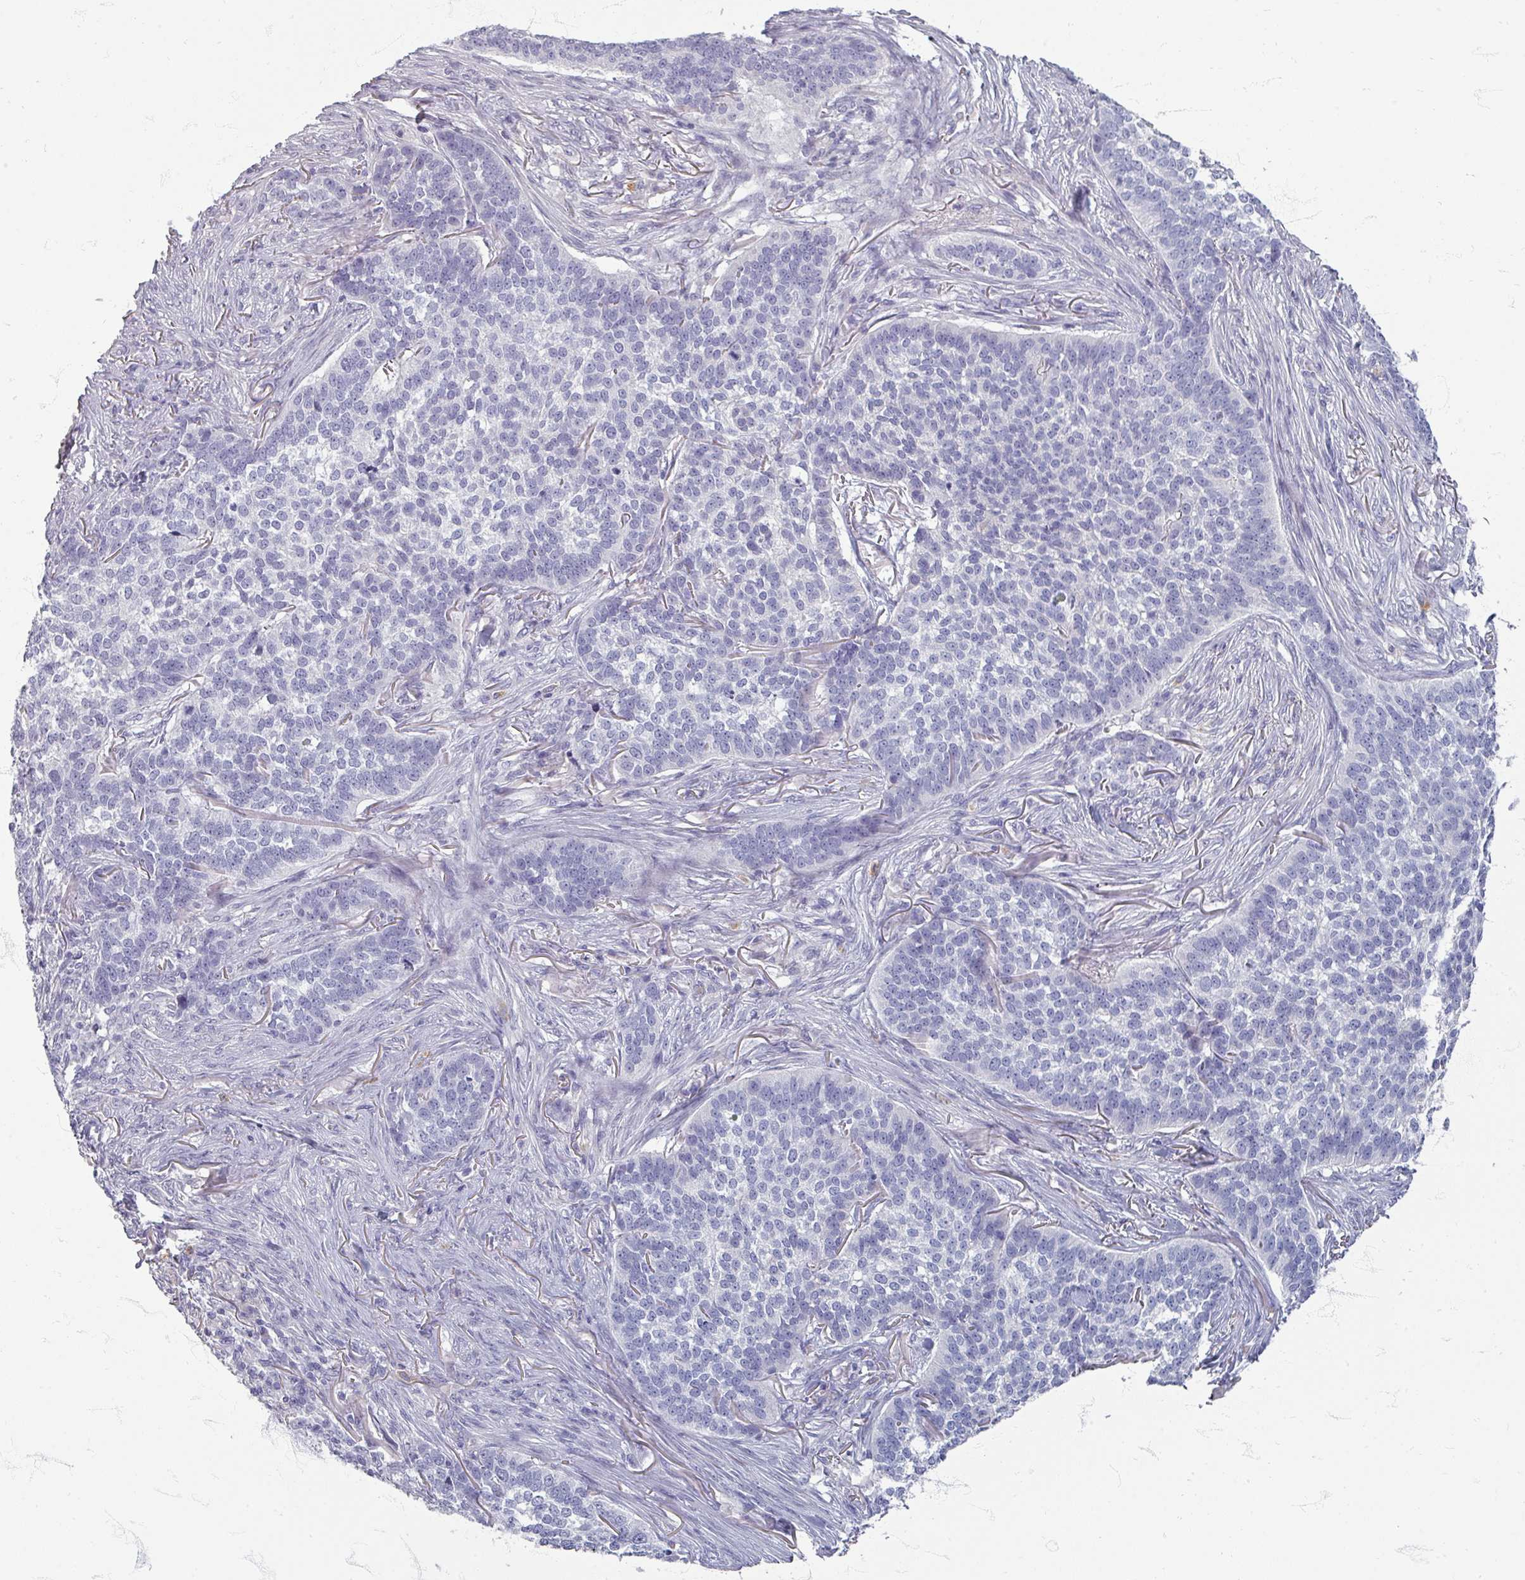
{"staining": {"intensity": "negative", "quantity": "none", "location": "none"}, "tissue": "skin cancer", "cell_type": "Tumor cells", "image_type": "cancer", "snomed": [{"axis": "morphology", "description": "Basal cell carcinoma"}, {"axis": "topography", "description": "Skin"}], "caption": "This is an immunohistochemistry micrograph of basal cell carcinoma (skin). There is no positivity in tumor cells.", "gene": "ZNF878", "patient": {"sex": "male", "age": 85}}